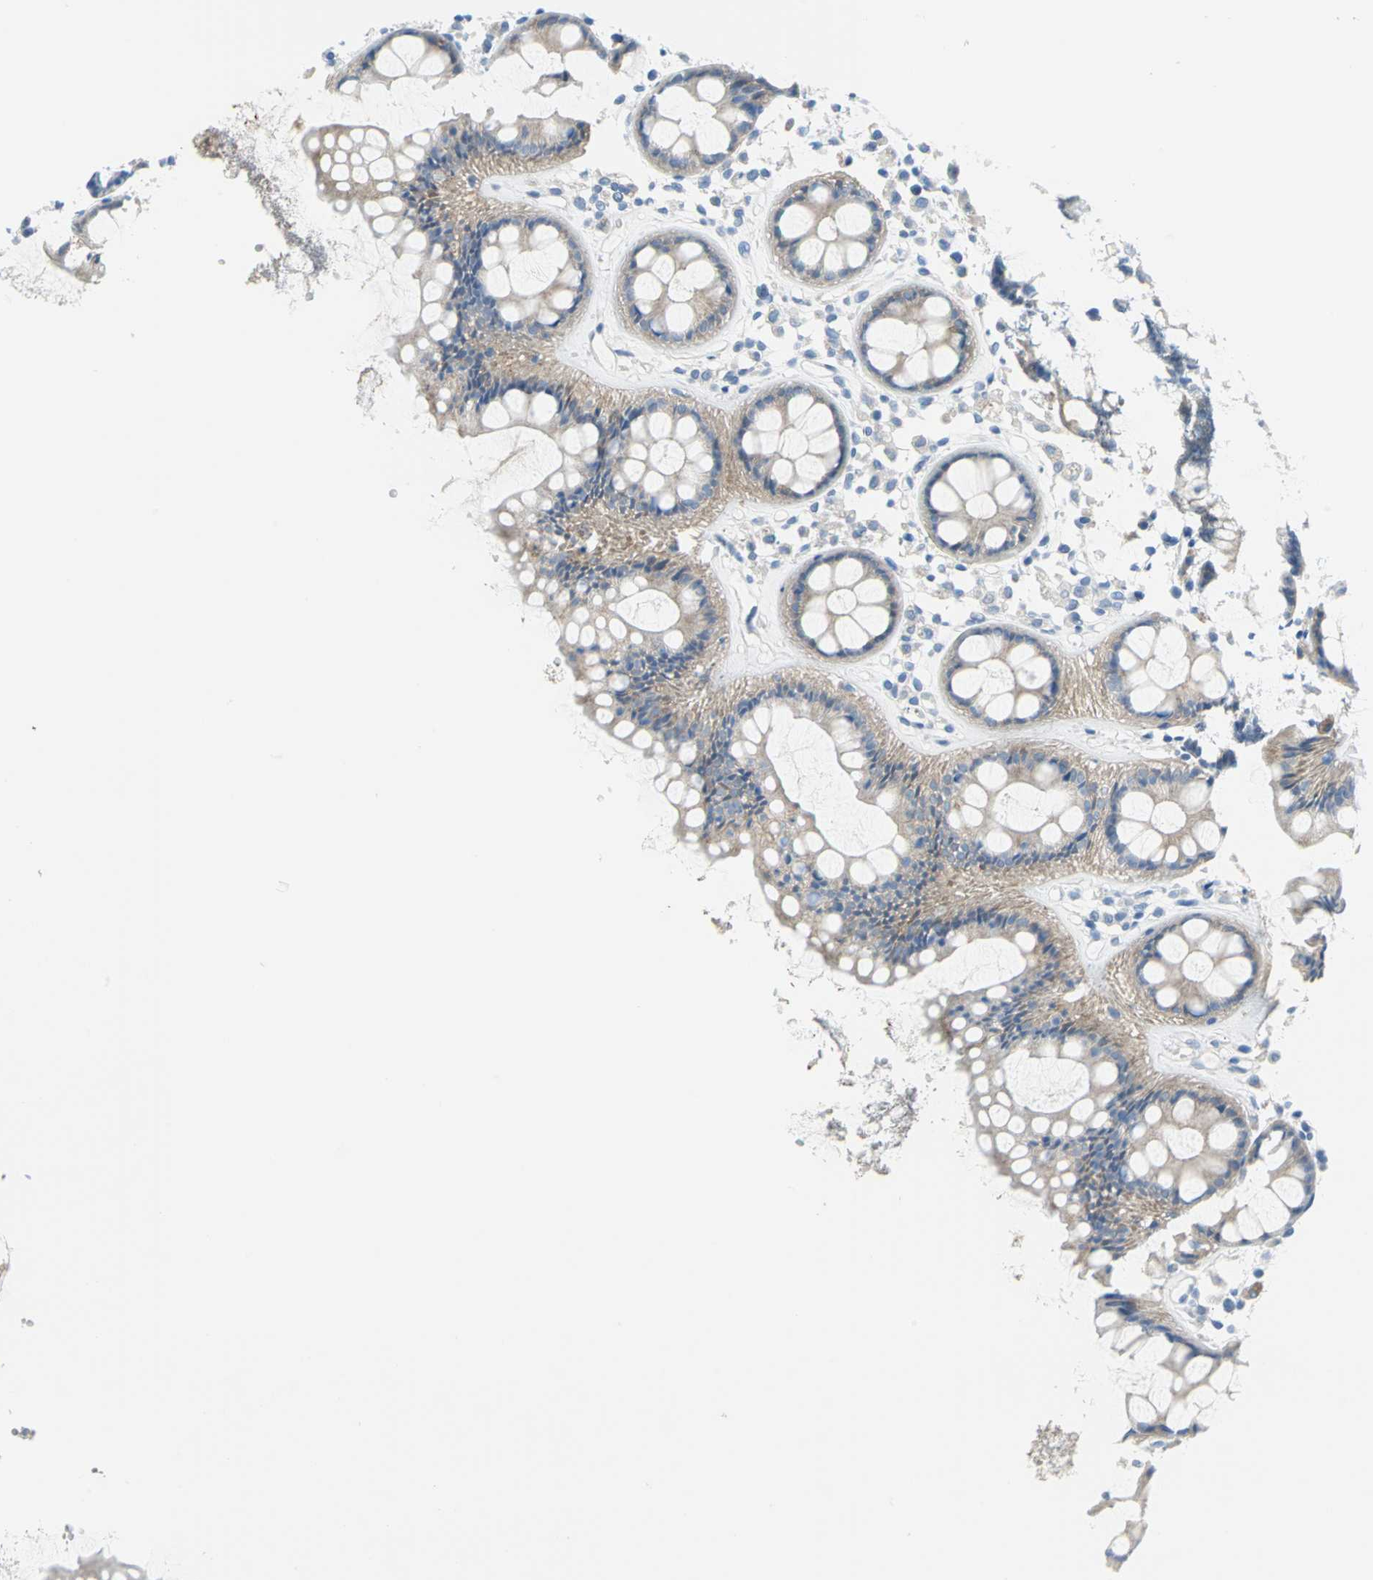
{"staining": {"intensity": "moderate", "quantity": ">75%", "location": "cytoplasmic/membranous"}, "tissue": "rectum", "cell_type": "Glandular cells", "image_type": "normal", "snomed": [{"axis": "morphology", "description": "Normal tissue, NOS"}, {"axis": "topography", "description": "Rectum"}], "caption": "A brown stain shows moderate cytoplasmic/membranous staining of a protein in glandular cells of unremarkable human rectum. (Brightfield microscopy of DAB IHC at high magnification).", "gene": "SFN", "patient": {"sex": "female", "age": 66}}